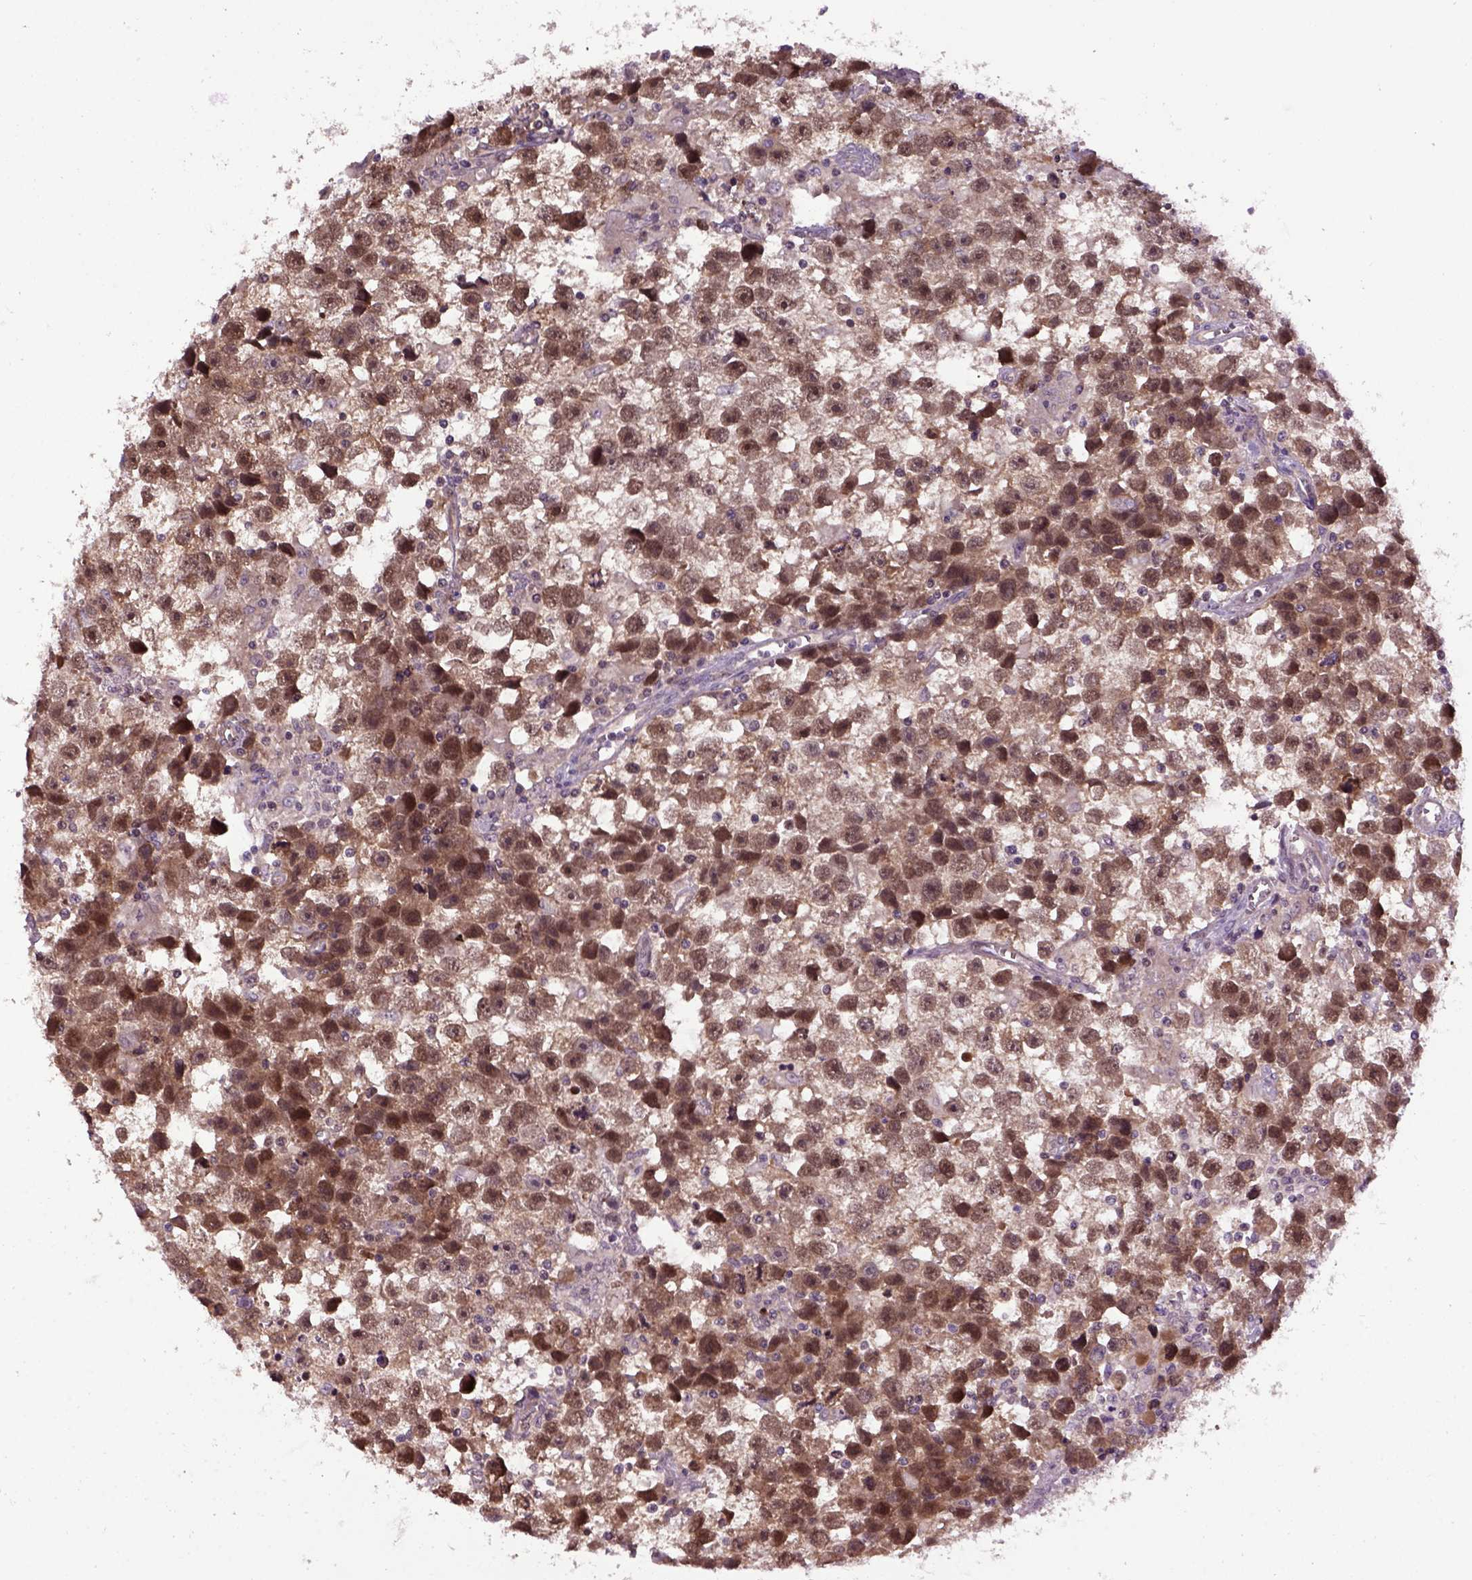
{"staining": {"intensity": "strong", "quantity": ">75%", "location": "cytoplasmic/membranous,nuclear"}, "tissue": "testis cancer", "cell_type": "Tumor cells", "image_type": "cancer", "snomed": [{"axis": "morphology", "description": "Seminoma, NOS"}, {"axis": "topography", "description": "Testis"}], "caption": "Testis cancer (seminoma) was stained to show a protein in brown. There is high levels of strong cytoplasmic/membranous and nuclear expression in about >75% of tumor cells.", "gene": "WDR48", "patient": {"sex": "male", "age": 43}}